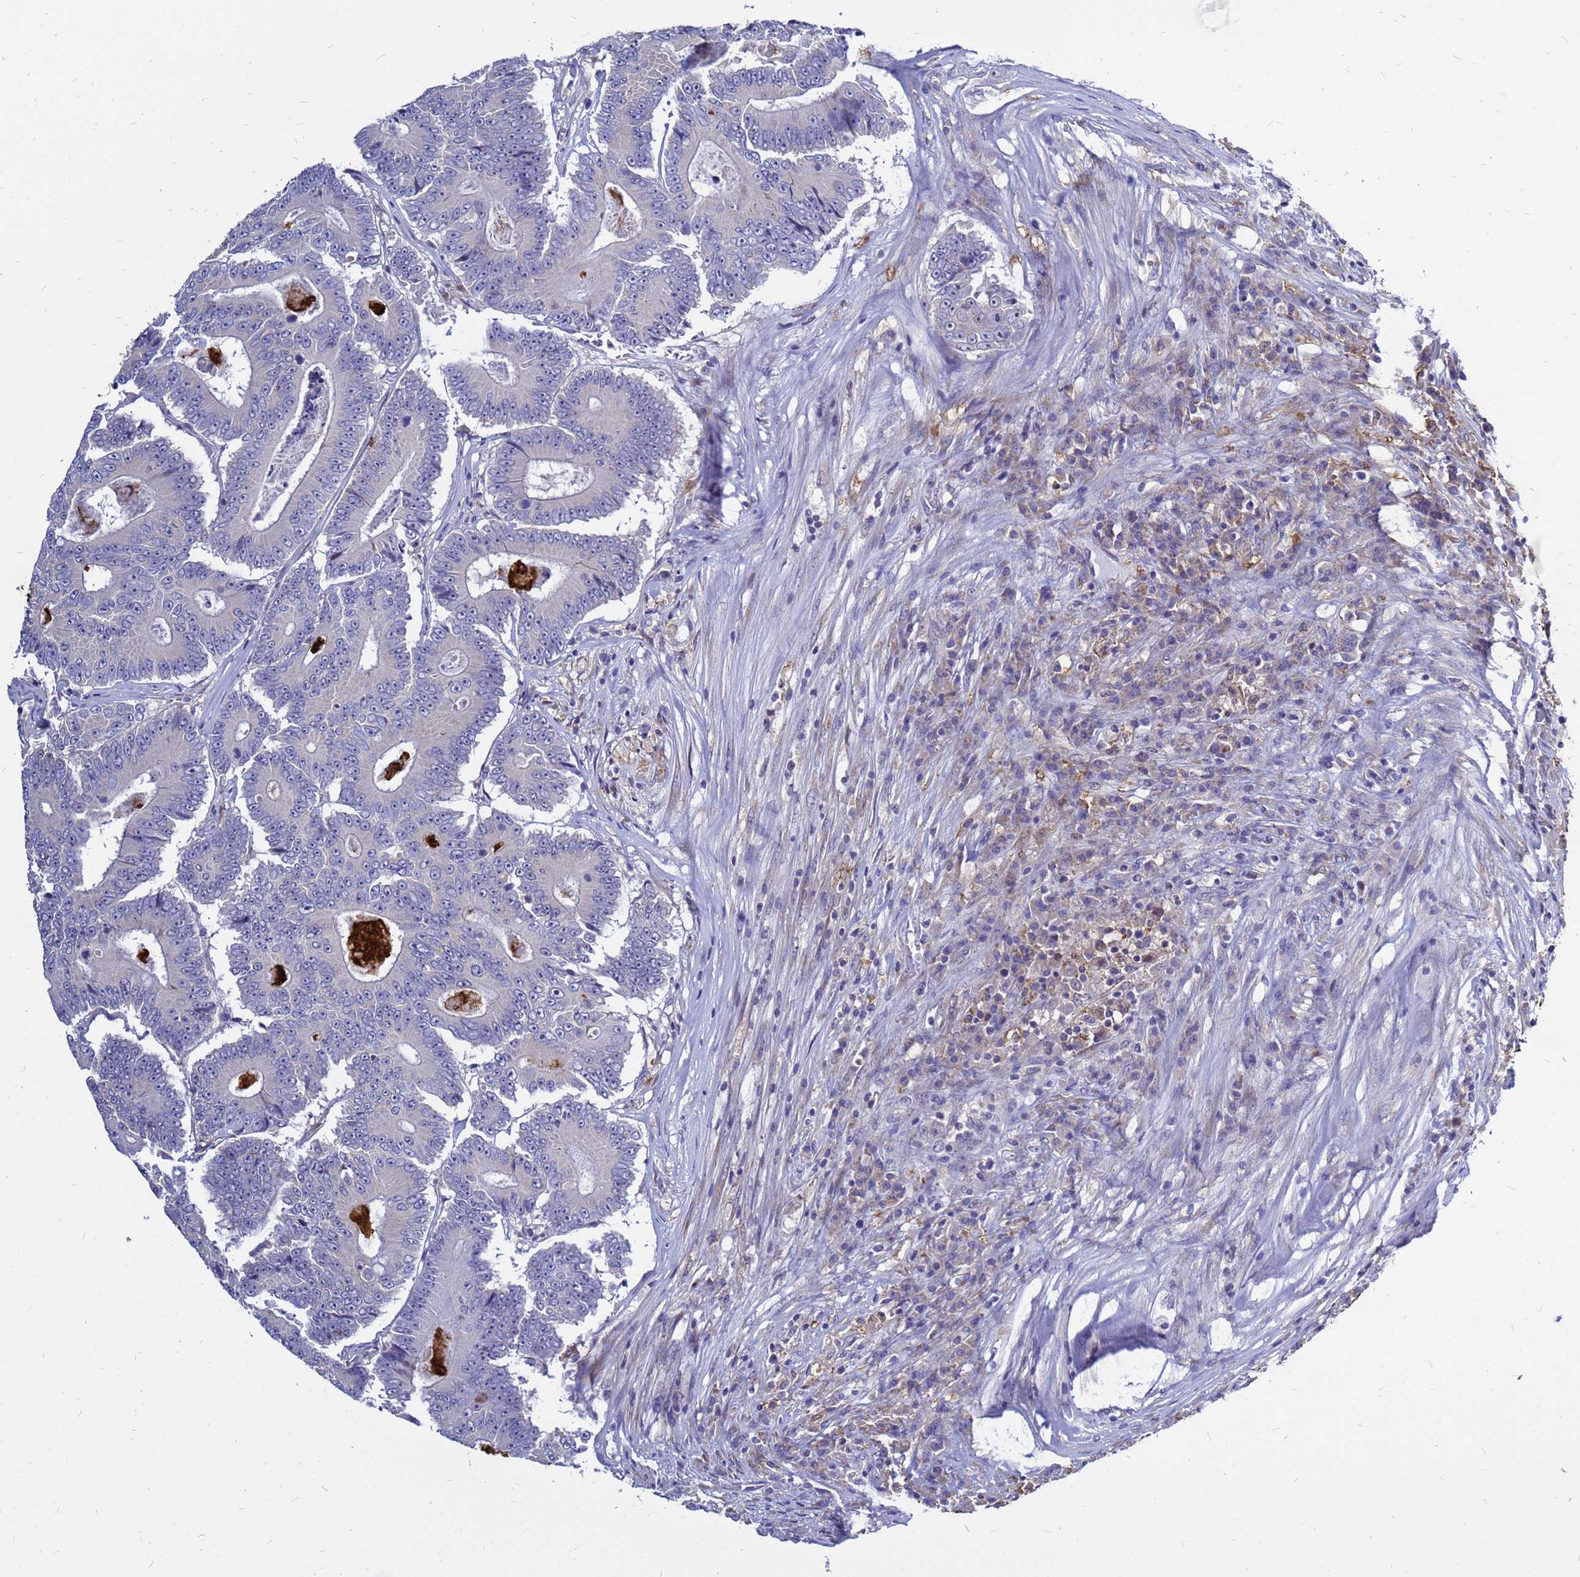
{"staining": {"intensity": "negative", "quantity": "none", "location": "none"}, "tissue": "colorectal cancer", "cell_type": "Tumor cells", "image_type": "cancer", "snomed": [{"axis": "morphology", "description": "Adenocarcinoma, NOS"}, {"axis": "topography", "description": "Colon"}], "caption": "IHC micrograph of human colorectal cancer stained for a protein (brown), which demonstrates no staining in tumor cells.", "gene": "MOB2", "patient": {"sex": "male", "age": 83}}